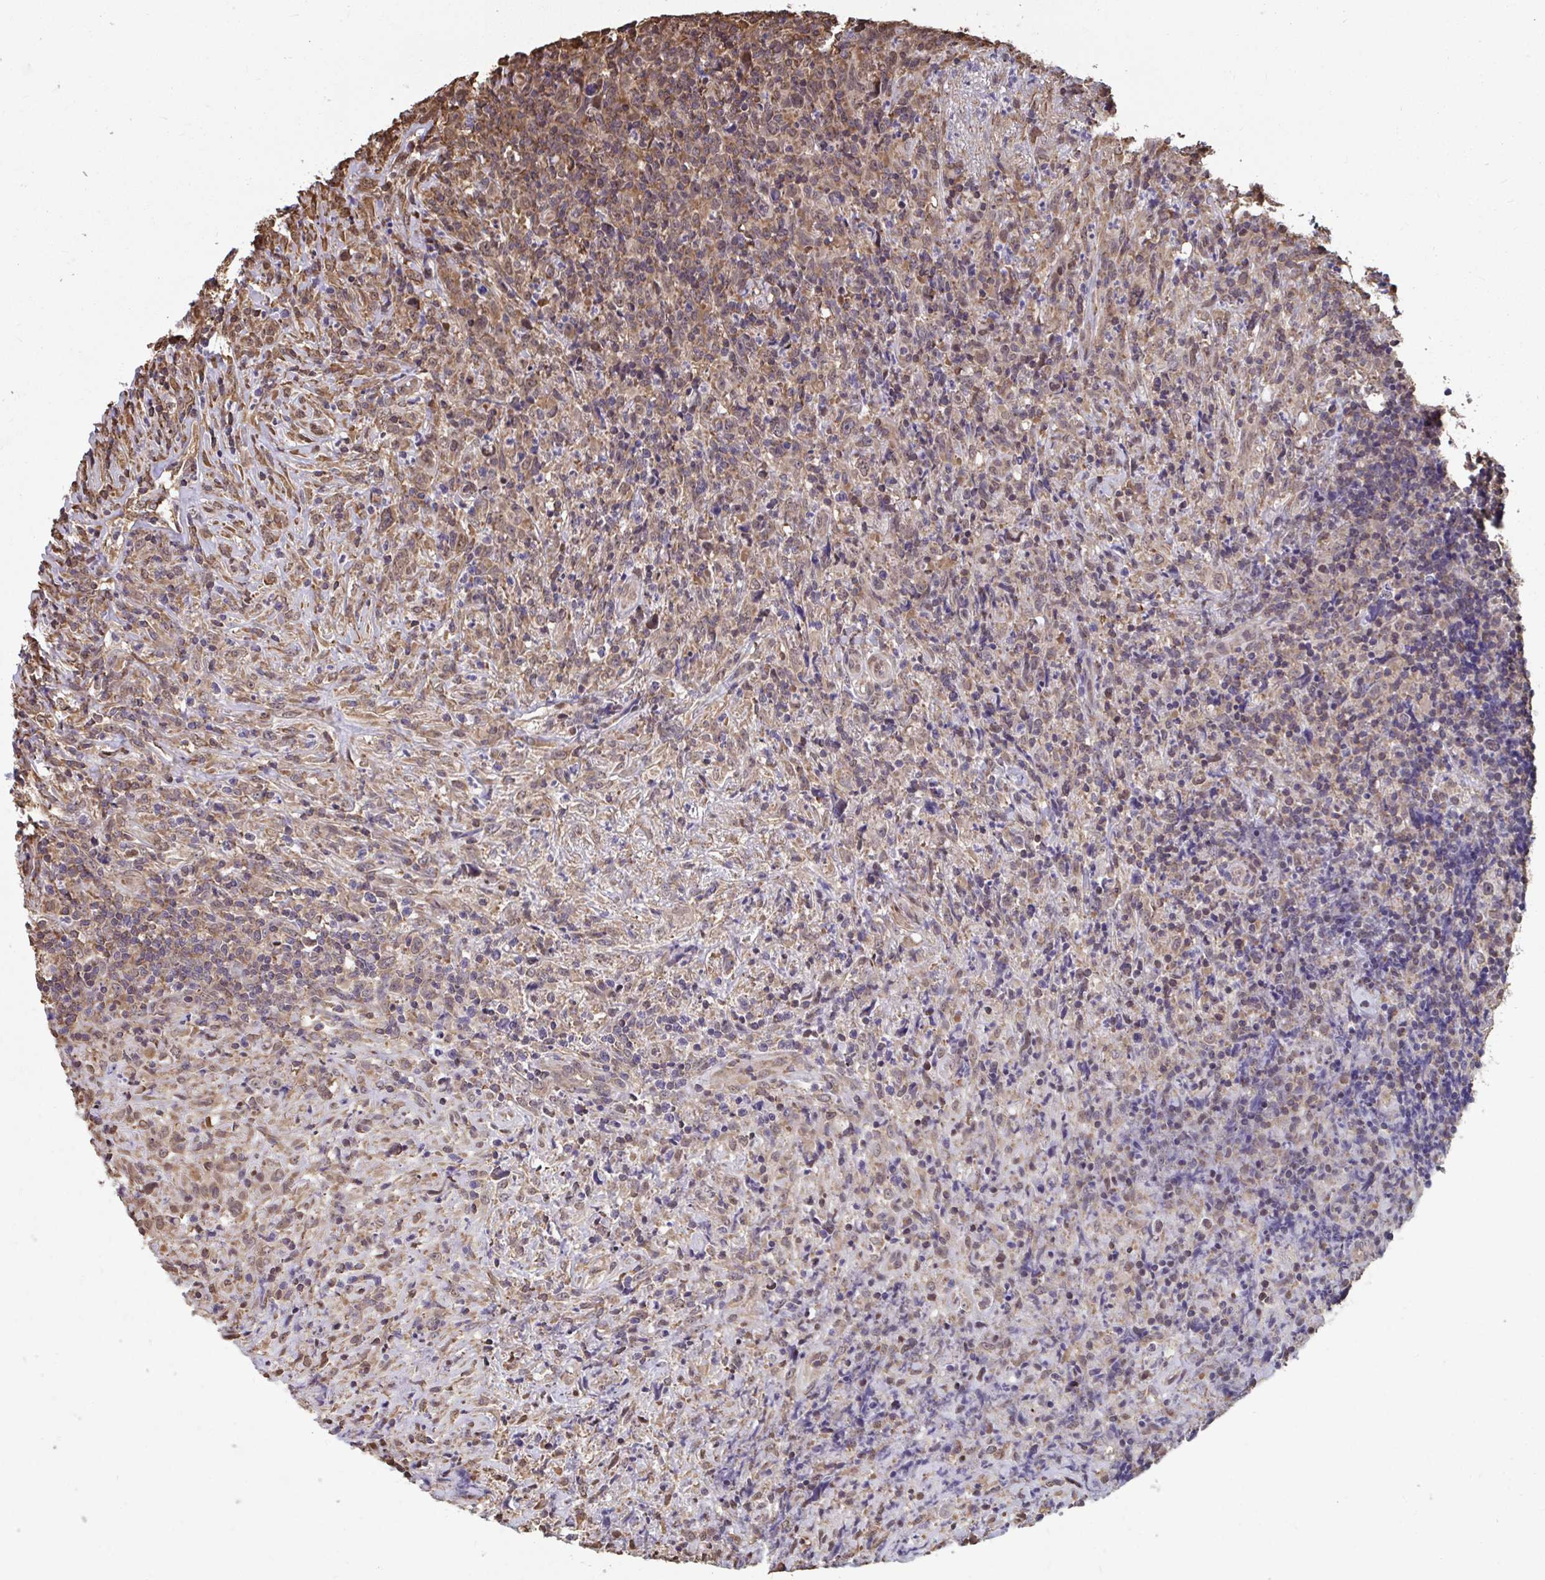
{"staining": {"intensity": "weak", "quantity": "<25%", "location": "cytoplasmic/membranous"}, "tissue": "lymphoma", "cell_type": "Tumor cells", "image_type": "cancer", "snomed": [{"axis": "morphology", "description": "Hodgkin's disease, NOS"}, {"axis": "topography", "description": "Lymph node"}], "caption": "IHC micrograph of neoplastic tissue: lymphoma stained with DAB (3,3'-diaminobenzidine) displays no significant protein staining in tumor cells. (DAB IHC visualized using brightfield microscopy, high magnification).", "gene": "SYNCRIP", "patient": {"sex": "female", "age": 18}}